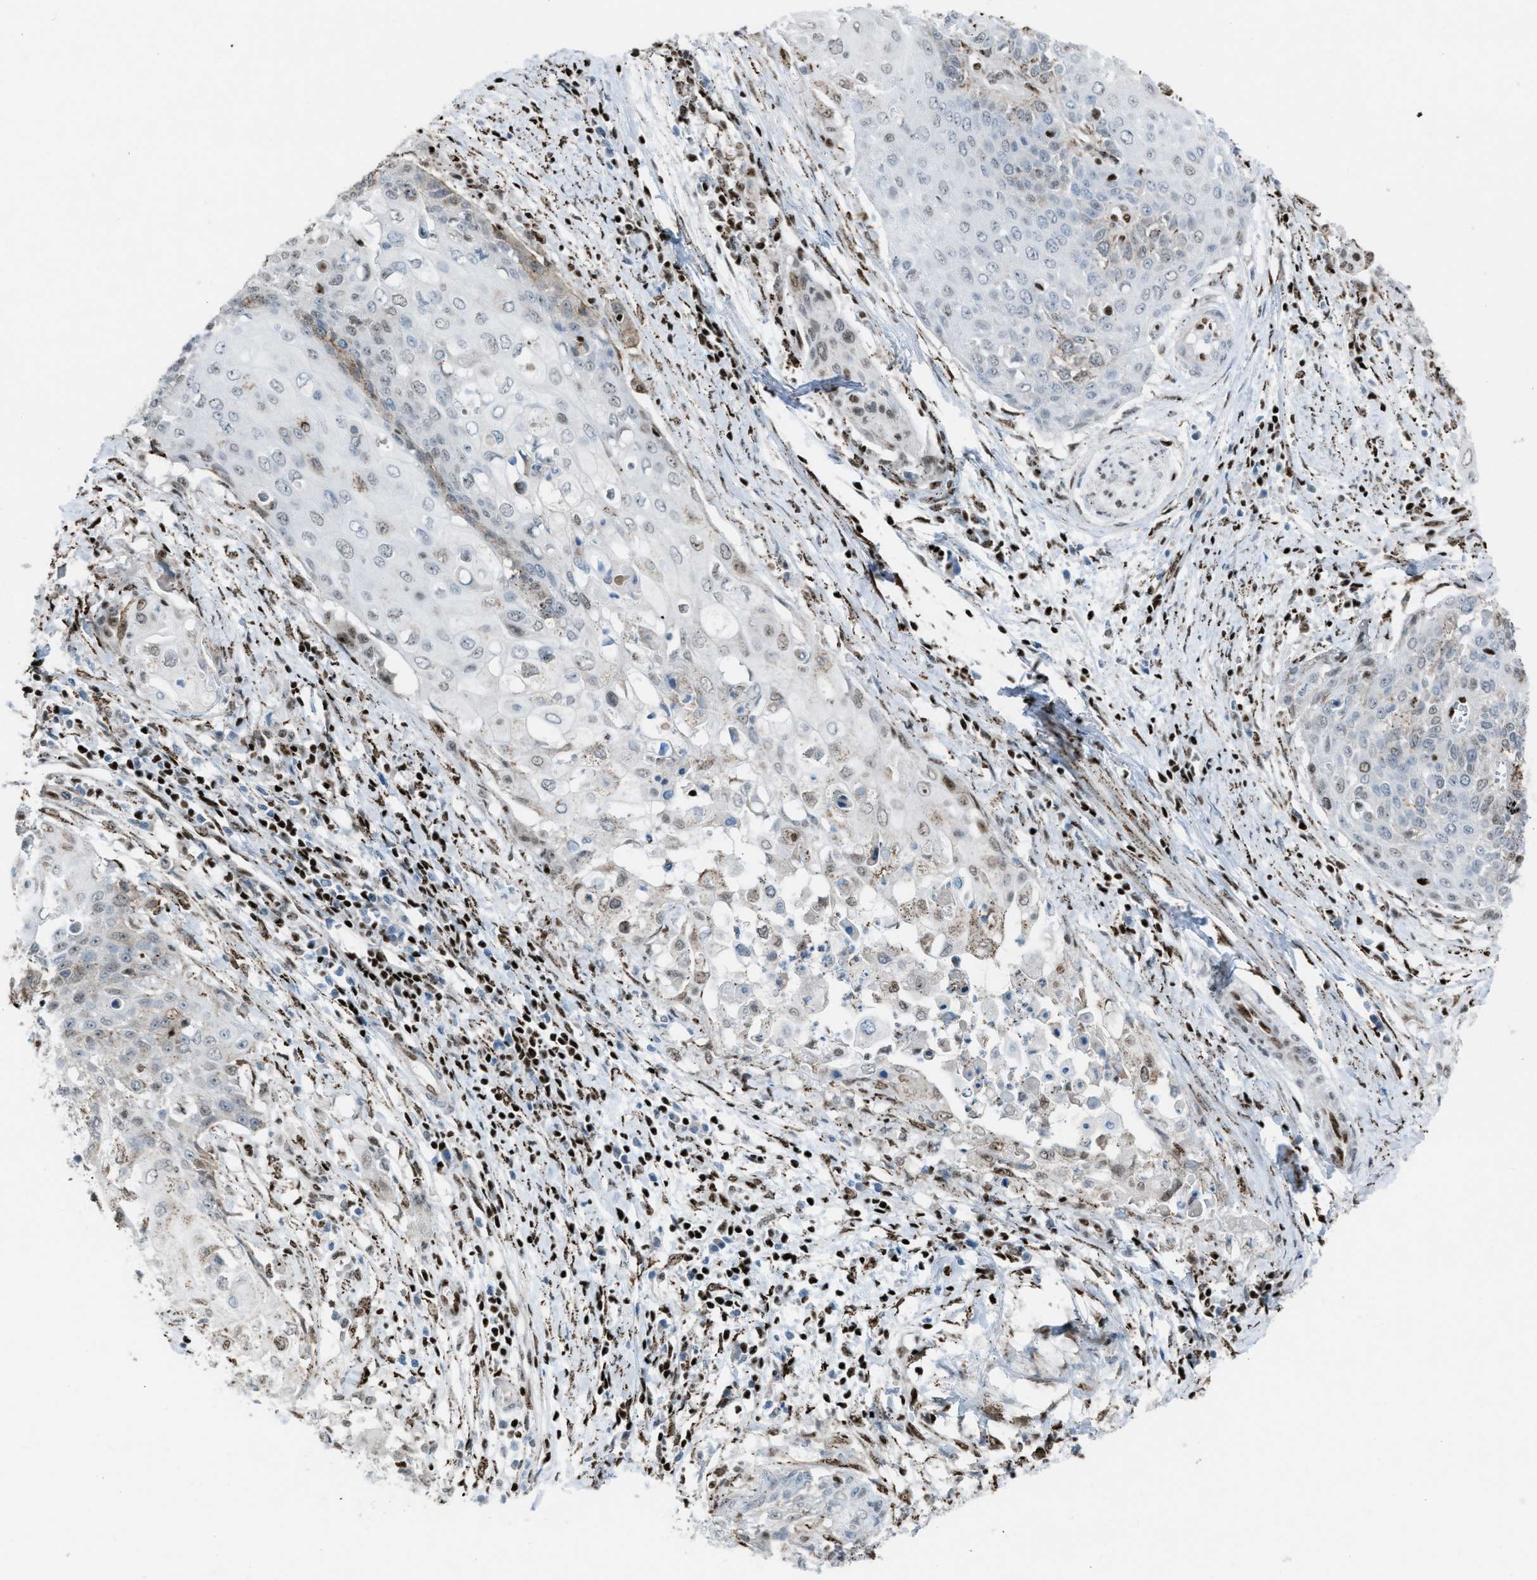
{"staining": {"intensity": "moderate", "quantity": "<25%", "location": "nuclear"}, "tissue": "cervical cancer", "cell_type": "Tumor cells", "image_type": "cancer", "snomed": [{"axis": "morphology", "description": "Squamous cell carcinoma, NOS"}, {"axis": "topography", "description": "Cervix"}], "caption": "Human cervical cancer (squamous cell carcinoma) stained for a protein (brown) demonstrates moderate nuclear positive expression in approximately <25% of tumor cells.", "gene": "SLFN5", "patient": {"sex": "female", "age": 39}}